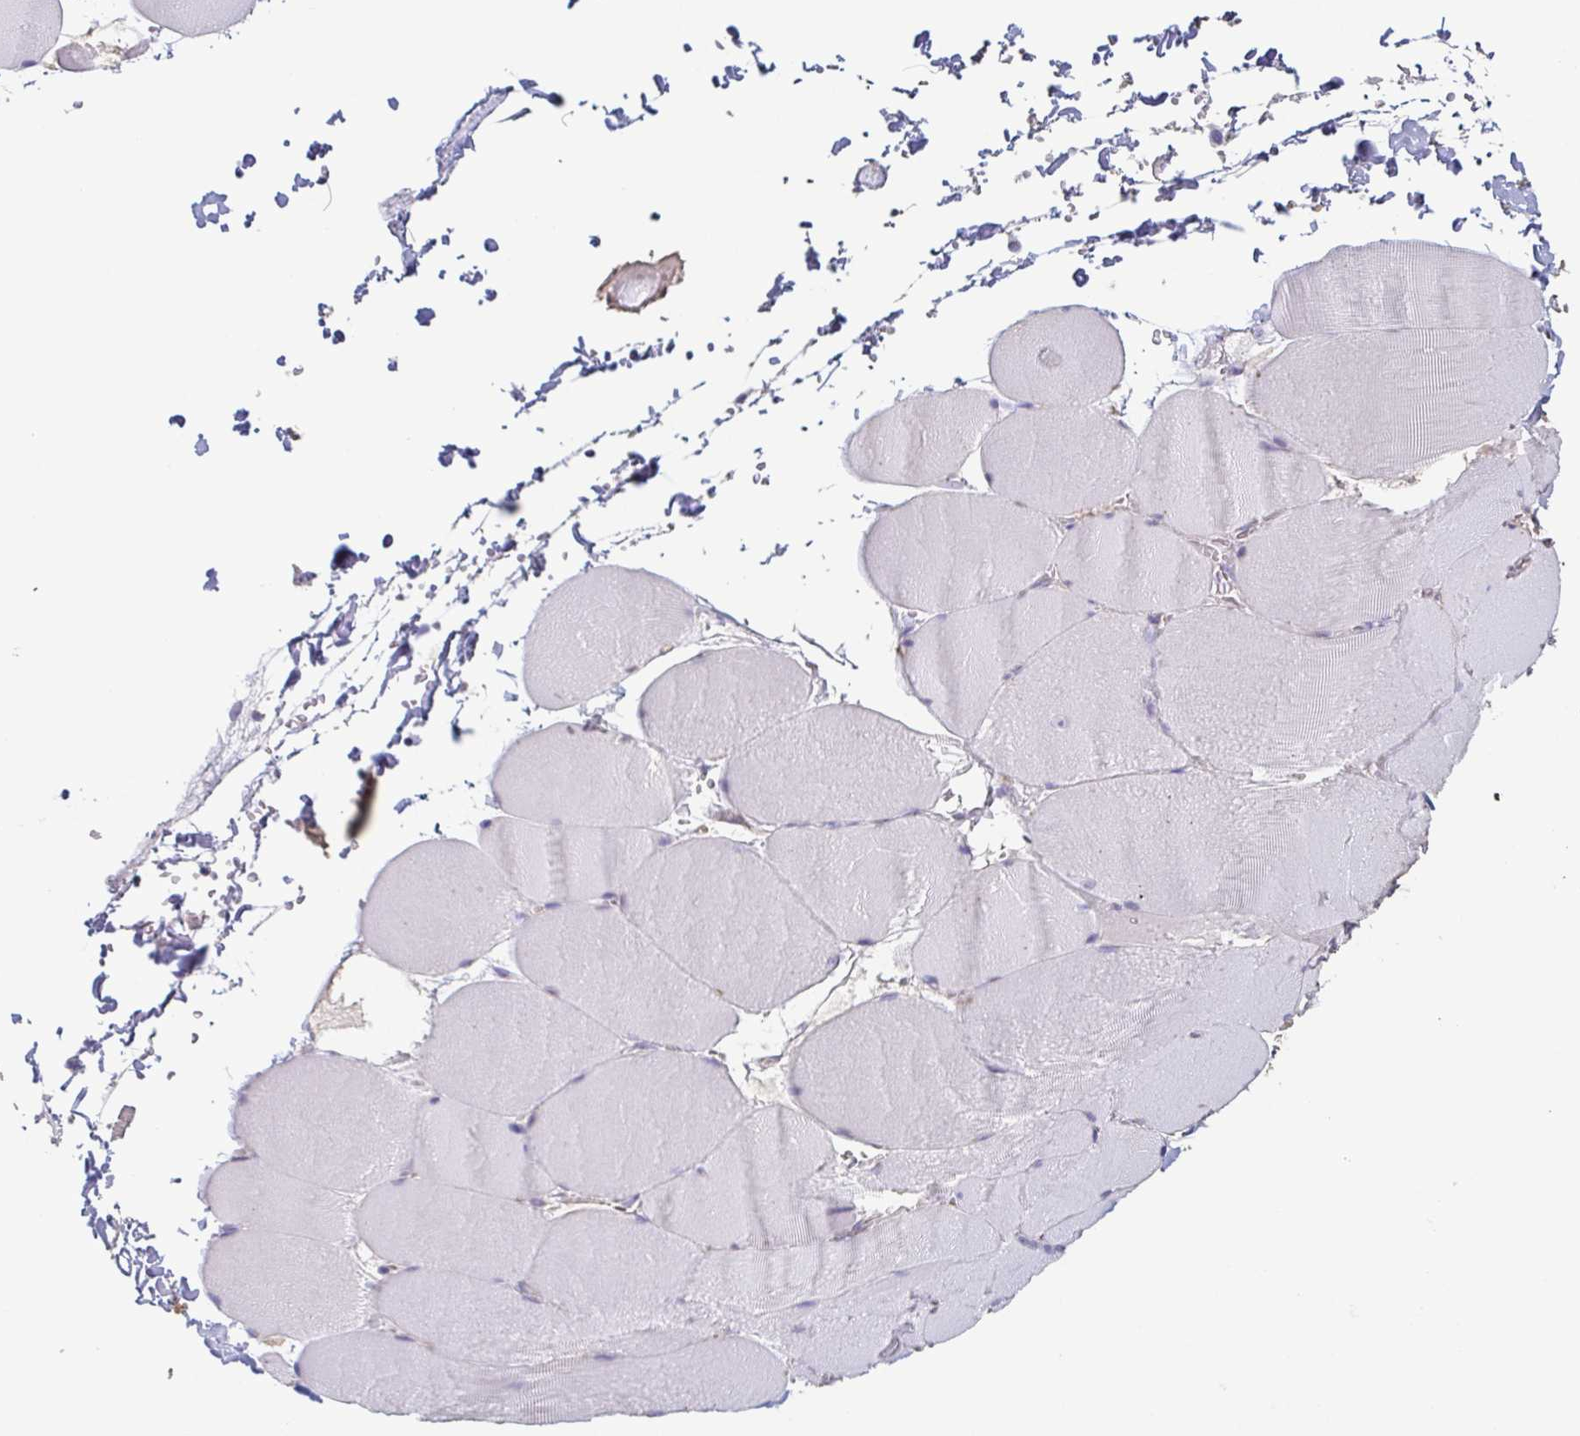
{"staining": {"intensity": "negative", "quantity": "none", "location": "none"}, "tissue": "skeletal muscle", "cell_type": "Myocytes", "image_type": "normal", "snomed": [{"axis": "morphology", "description": "Normal tissue, NOS"}, {"axis": "topography", "description": "Skeletal muscle"}, {"axis": "topography", "description": "Head-Neck"}], "caption": "Human skeletal muscle stained for a protein using immunohistochemistry (IHC) exhibits no staining in myocytes.", "gene": "BPIFA2", "patient": {"sex": "male", "age": 66}}